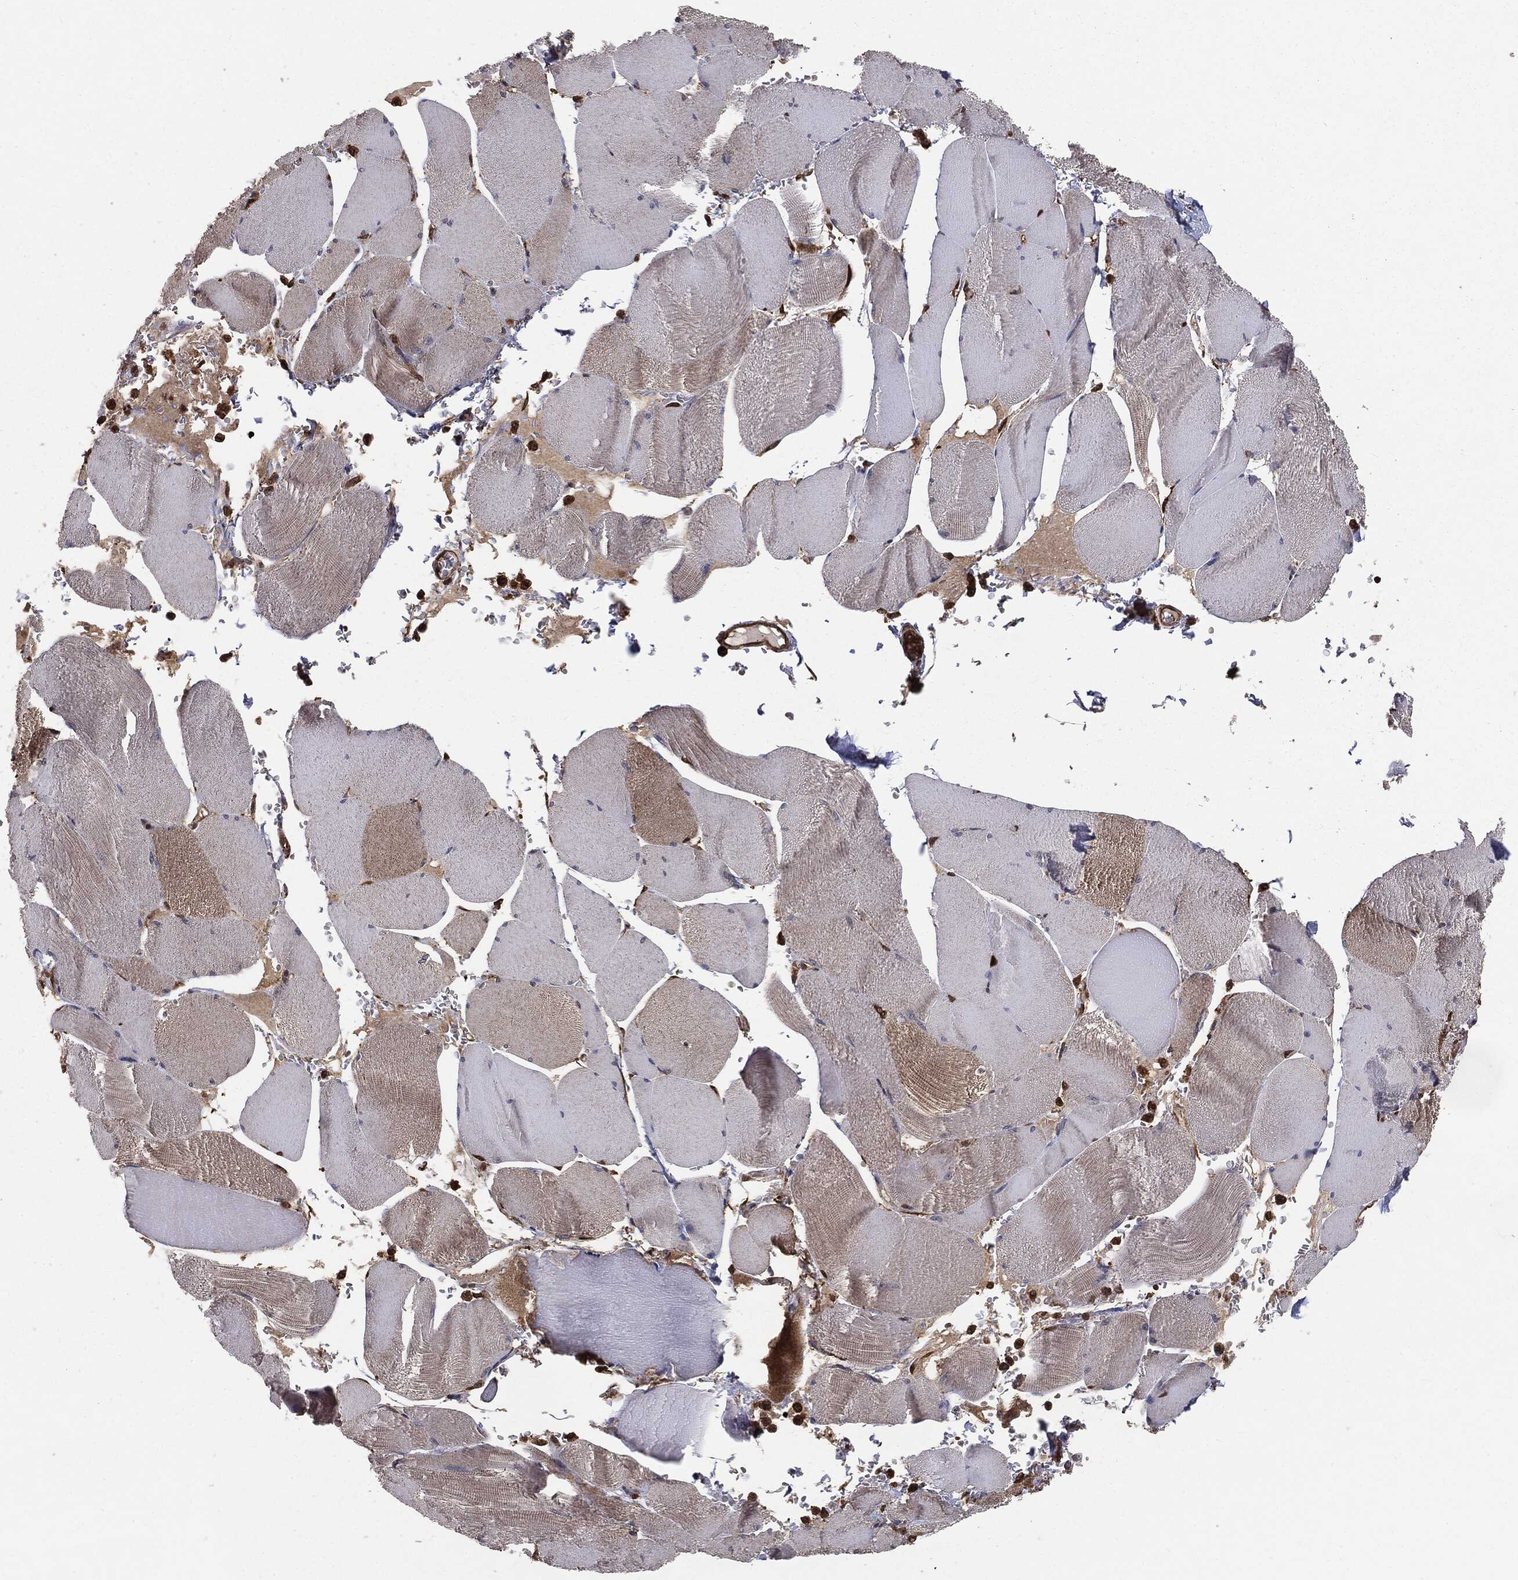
{"staining": {"intensity": "weak", "quantity": "<25%", "location": "cytoplasmic/membranous"}, "tissue": "skeletal muscle", "cell_type": "Myocytes", "image_type": "normal", "snomed": [{"axis": "morphology", "description": "Normal tissue, NOS"}, {"axis": "topography", "description": "Skeletal muscle"}], "caption": "The photomicrograph reveals no significant positivity in myocytes of skeletal muscle.", "gene": "NME1", "patient": {"sex": "male", "age": 56}}